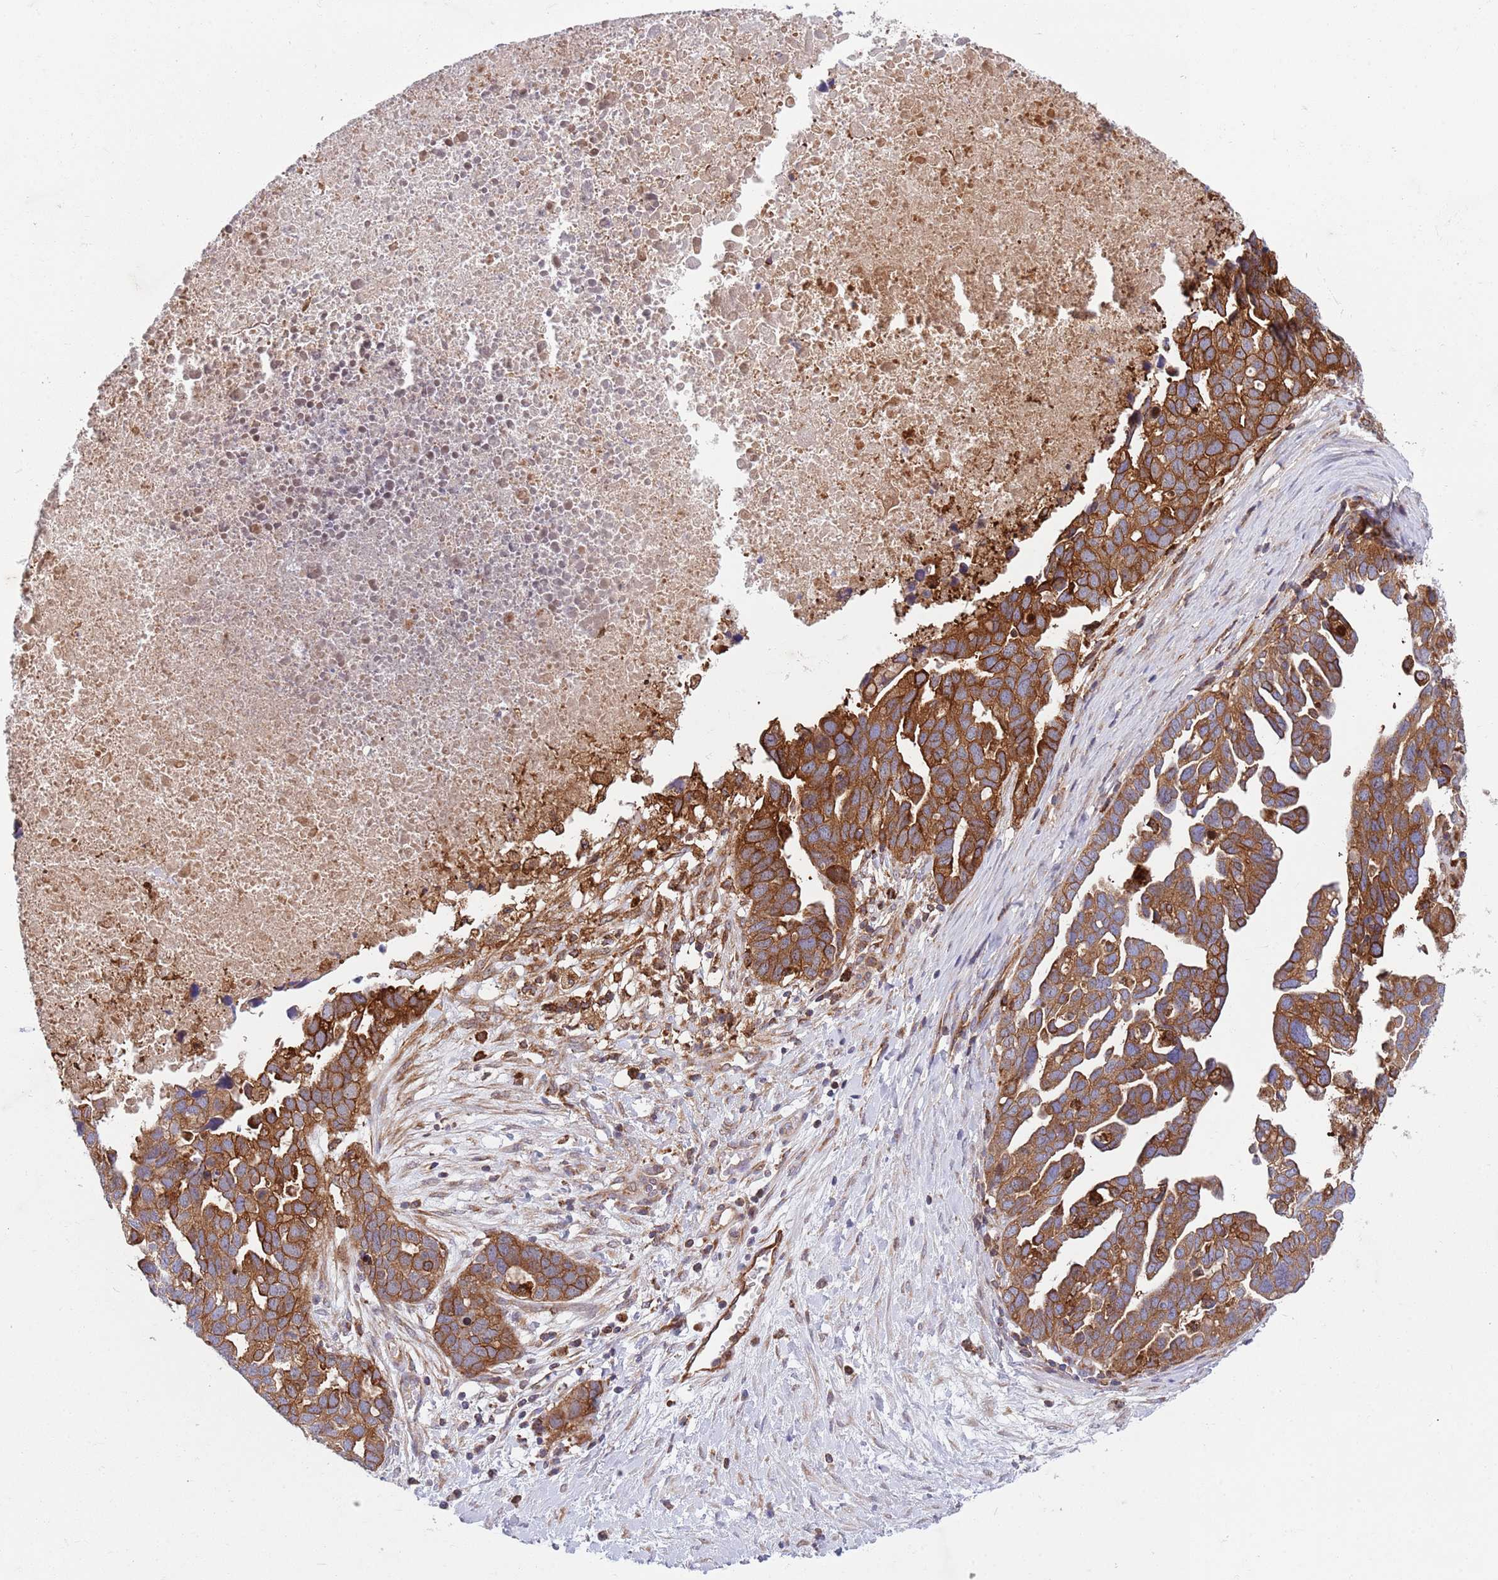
{"staining": {"intensity": "strong", "quantity": ">75%", "location": "cytoplasmic/membranous"}, "tissue": "ovarian cancer", "cell_type": "Tumor cells", "image_type": "cancer", "snomed": [{"axis": "morphology", "description": "Cystadenocarcinoma, serous, NOS"}, {"axis": "topography", "description": "Ovary"}], "caption": "Protein staining by IHC shows strong cytoplasmic/membranous staining in approximately >75% of tumor cells in ovarian cancer. The protein is stained brown, and the nuclei are stained in blue (DAB (3,3'-diaminobenzidine) IHC with brightfield microscopy, high magnification).", "gene": "ZMYM5", "patient": {"sex": "female", "age": 54}}